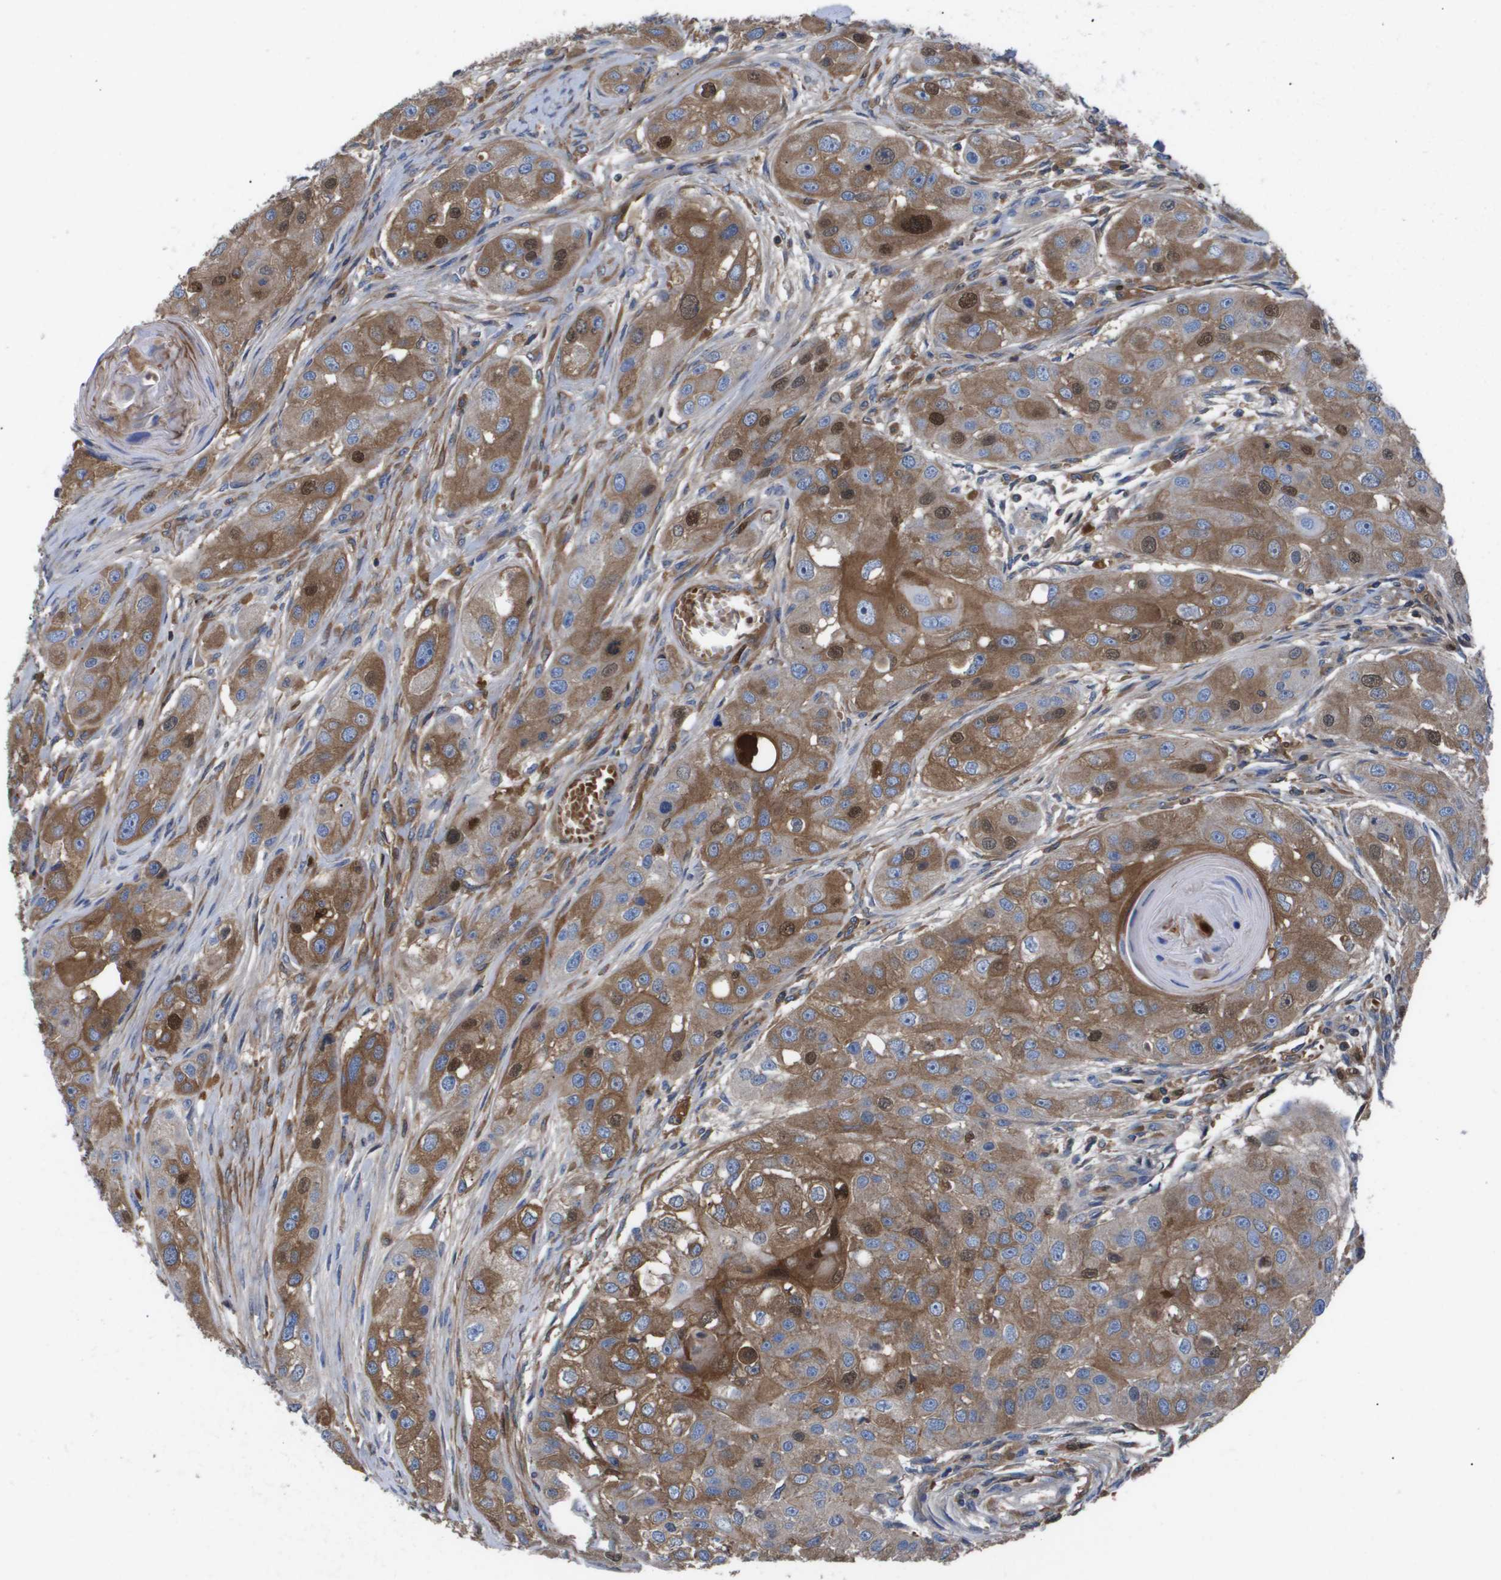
{"staining": {"intensity": "moderate", "quantity": ">75%", "location": "cytoplasmic/membranous"}, "tissue": "head and neck cancer", "cell_type": "Tumor cells", "image_type": "cancer", "snomed": [{"axis": "morphology", "description": "Normal tissue, NOS"}, {"axis": "morphology", "description": "Squamous cell carcinoma, NOS"}, {"axis": "topography", "description": "Skeletal muscle"}, {"axis": "topography", "description": "Head-Neck"}], "caption": "Head and neck cancer stained with a protein marker demonstrates moderate staining in tumor cells.", "gene": "SERPINA6", "patient": {"sex": "male", "age": 51}}